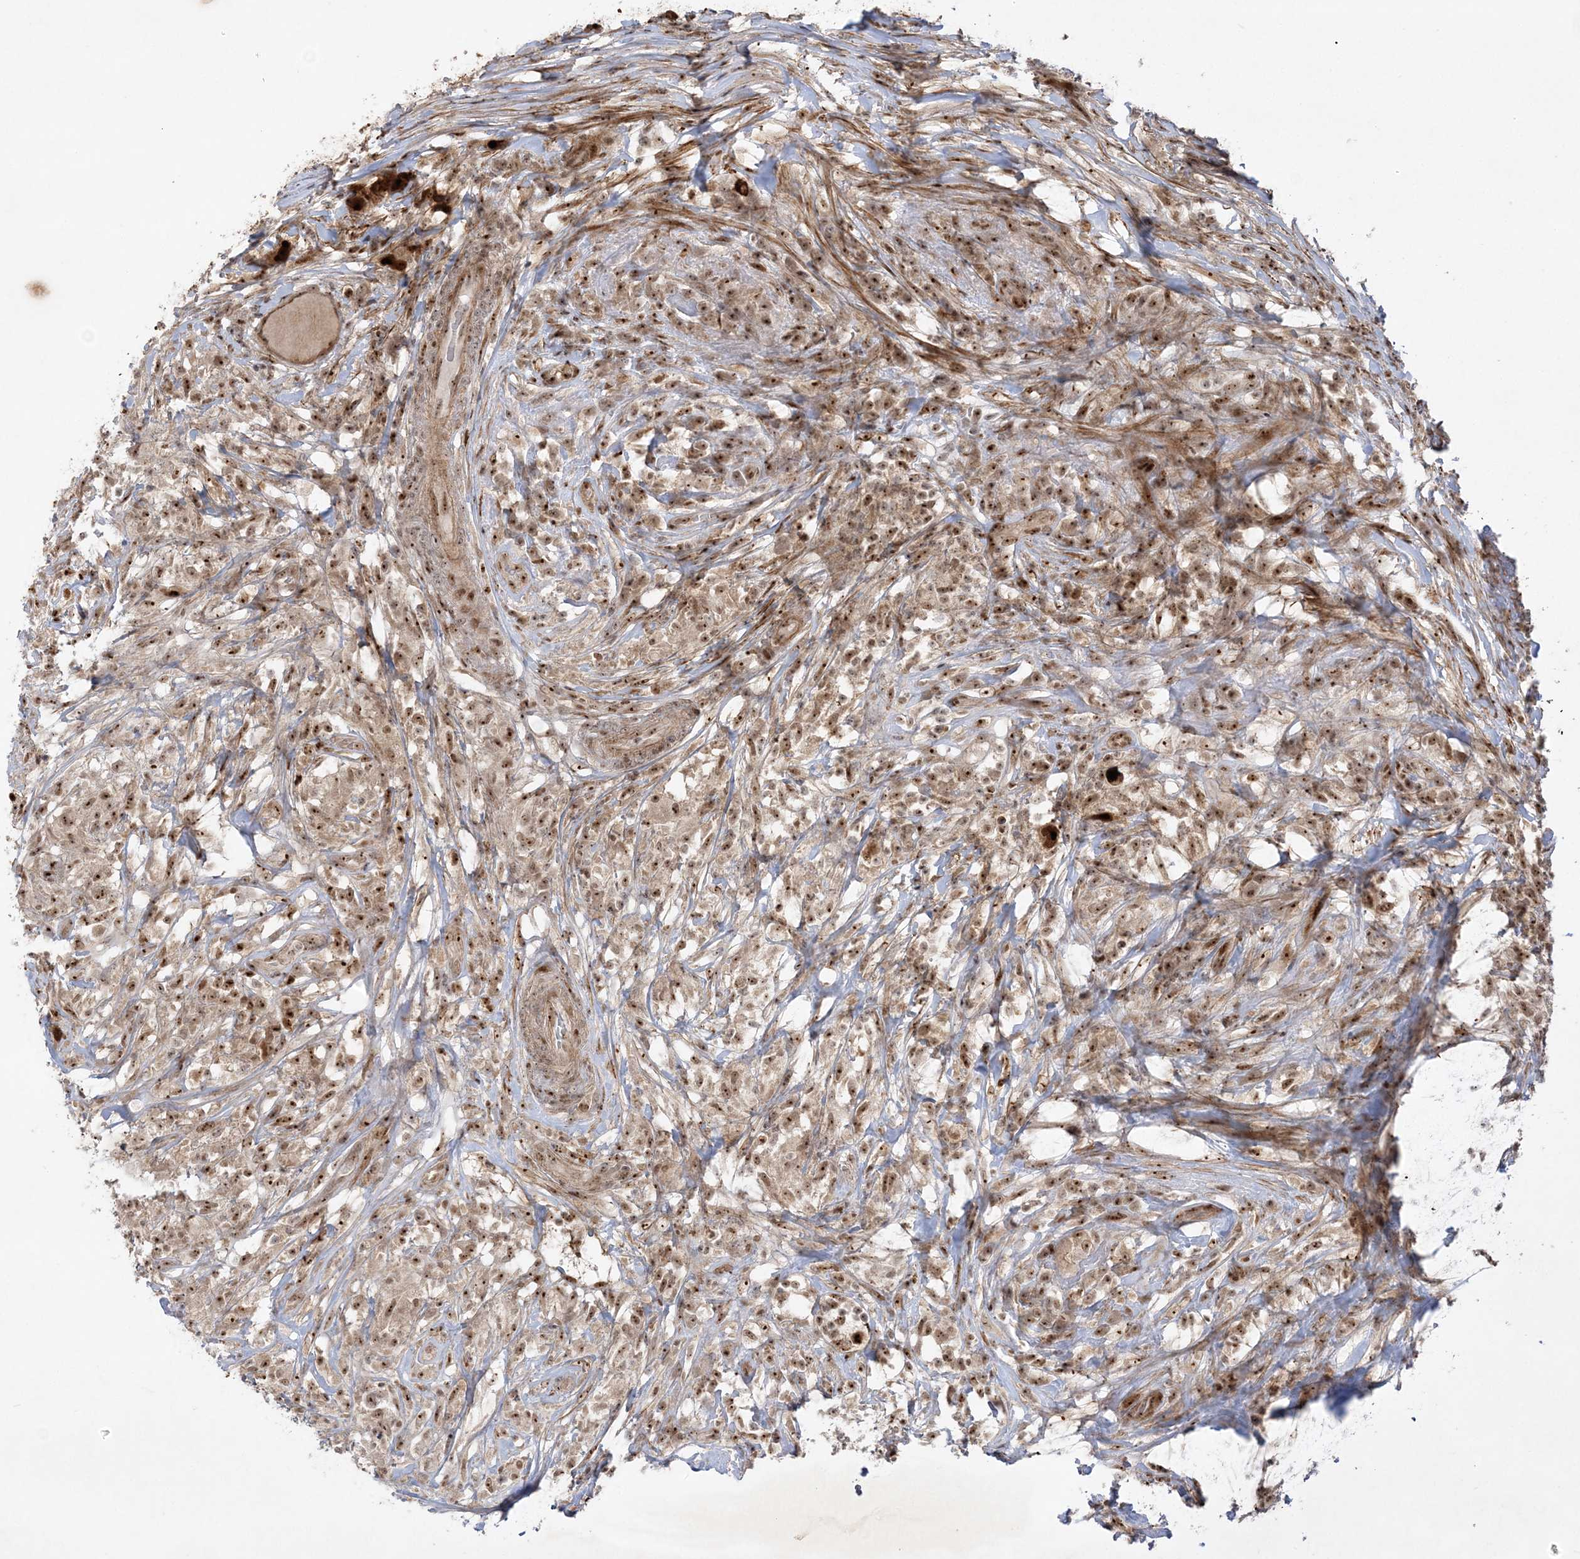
{"staining": {"intensity": "moderate", "quantity": ">75%", "location": "cytoplasmic/membranous,nuclear"}, "tissue": "testis cancer", "cell_type": "Tumor cells", "image_type": "cancer", "snomed": [{"axis": "morphology", "description": "Seminoma, NOS"}, {"axis": "topography", "description": "Testis"}], "caption": "Protein staining displays moderate cytoplasmic/membranous and nuclear expression in about >75% of tumor cells in testis cancer. (IHC, brightfield microscopy, high magnification).", "gene": "NPM3", "patient": {"sex": "male", "age": 49}}